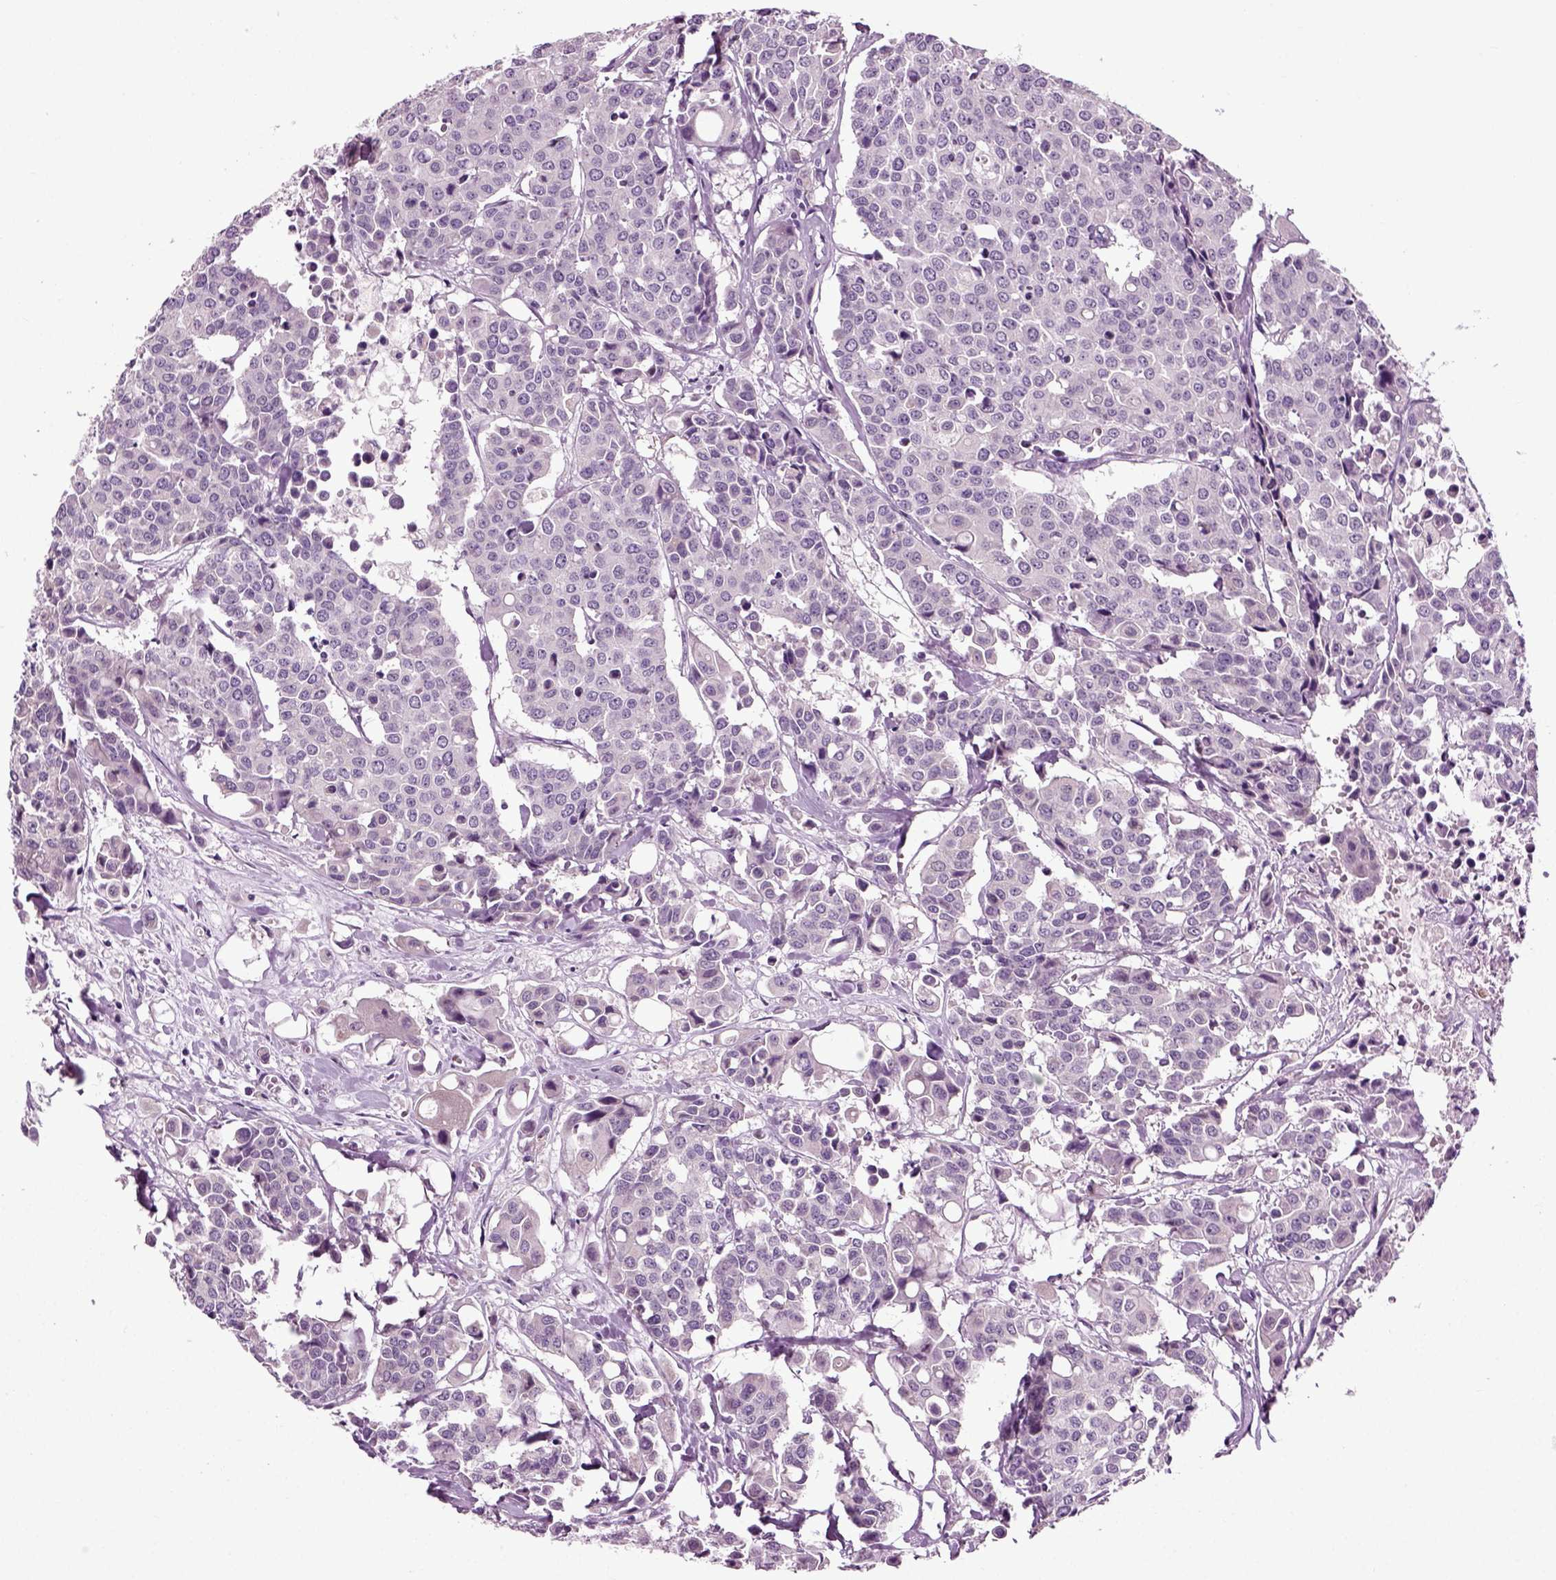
{"staining": {"intensity": "negative", "quantity": "none", "location": "none"}, "tissue": "carcinoid", "cell_type": "Tumor cells", "image_type": "cancer", "snomed": [{"axis": "morphology", "description": "Carcinoid, malignant, NOS"}, {"axis": "topography", "description": "Colon"}], "caption": "IHC histopathology image of neoplastic tissue: carcinoid stained with DAB (3,3'-diaminobenzidine) displays no significant protein staining in tumor cells.", "gene": "SPATA17", "patient": {"sex": "male", "age": 81}}